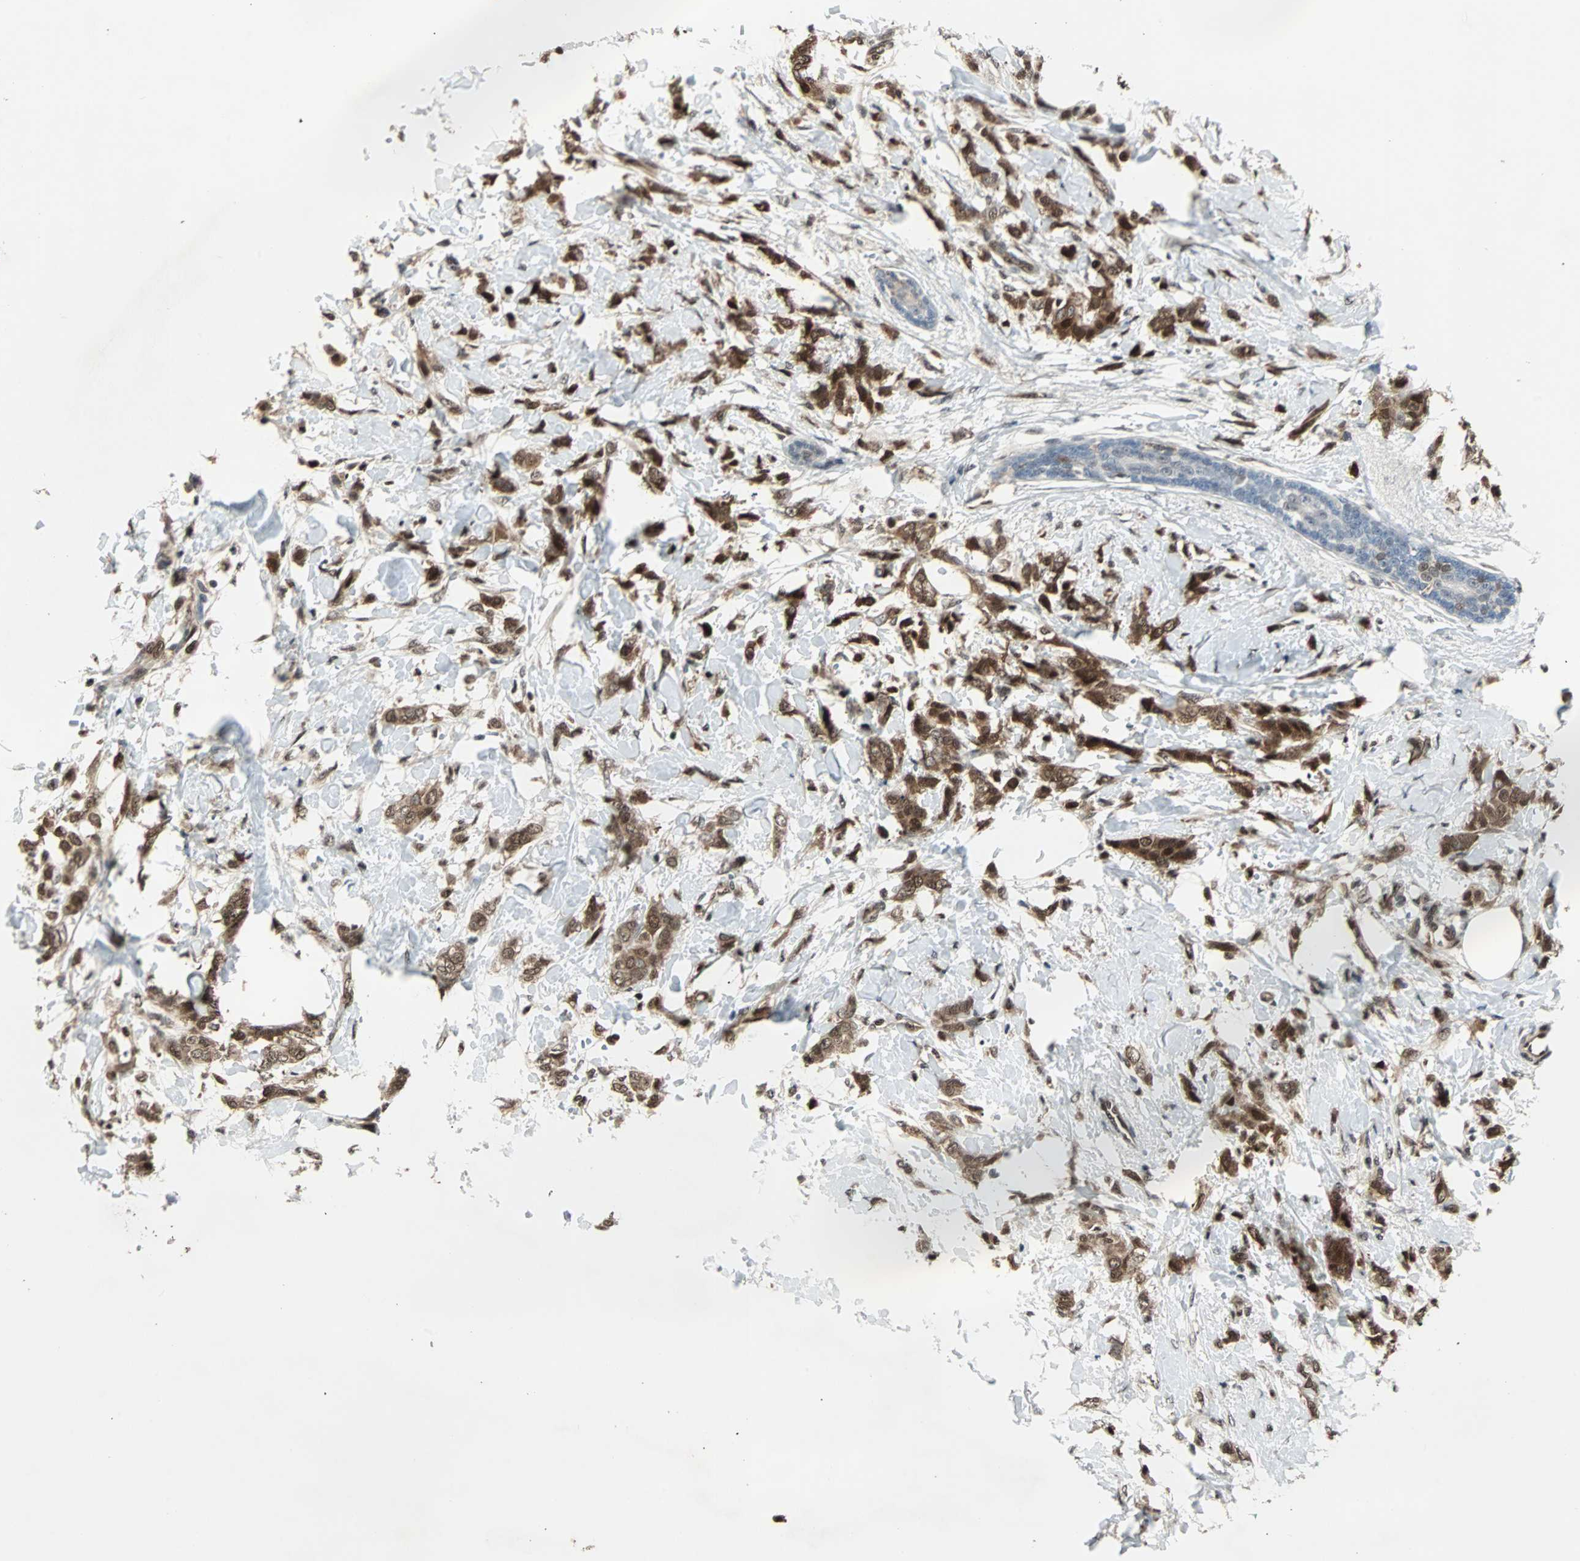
{"staining": {"intensity": "strong", "quantity": ">75%", "location": "cytoplasmic/membranous,nuclear"}, "tissue": "breast cancer", "cell_type": "Tumor cells", "image_type": "cancer", "snomed": [{"axis": "morphology", "description": "Lobular carcinoma, in situ"}, {"axis": "morphology", "description": "Lobular carcinoma"}, {"axis": "topography", "description": "Breast"}], "caption": "Strong cytoplasmic/membranous and nuclear positivity is seen in approximately >75% of tumor cells in breast cancer (lobular carcinoma). The staining was performed using DAB to visualize the protein expression in brown, while the nuclei were stained in blue with hematoxylin (Magnification: 20x).", "gene": "ACLY", "patient": {"sex": "female", "age": 41}}